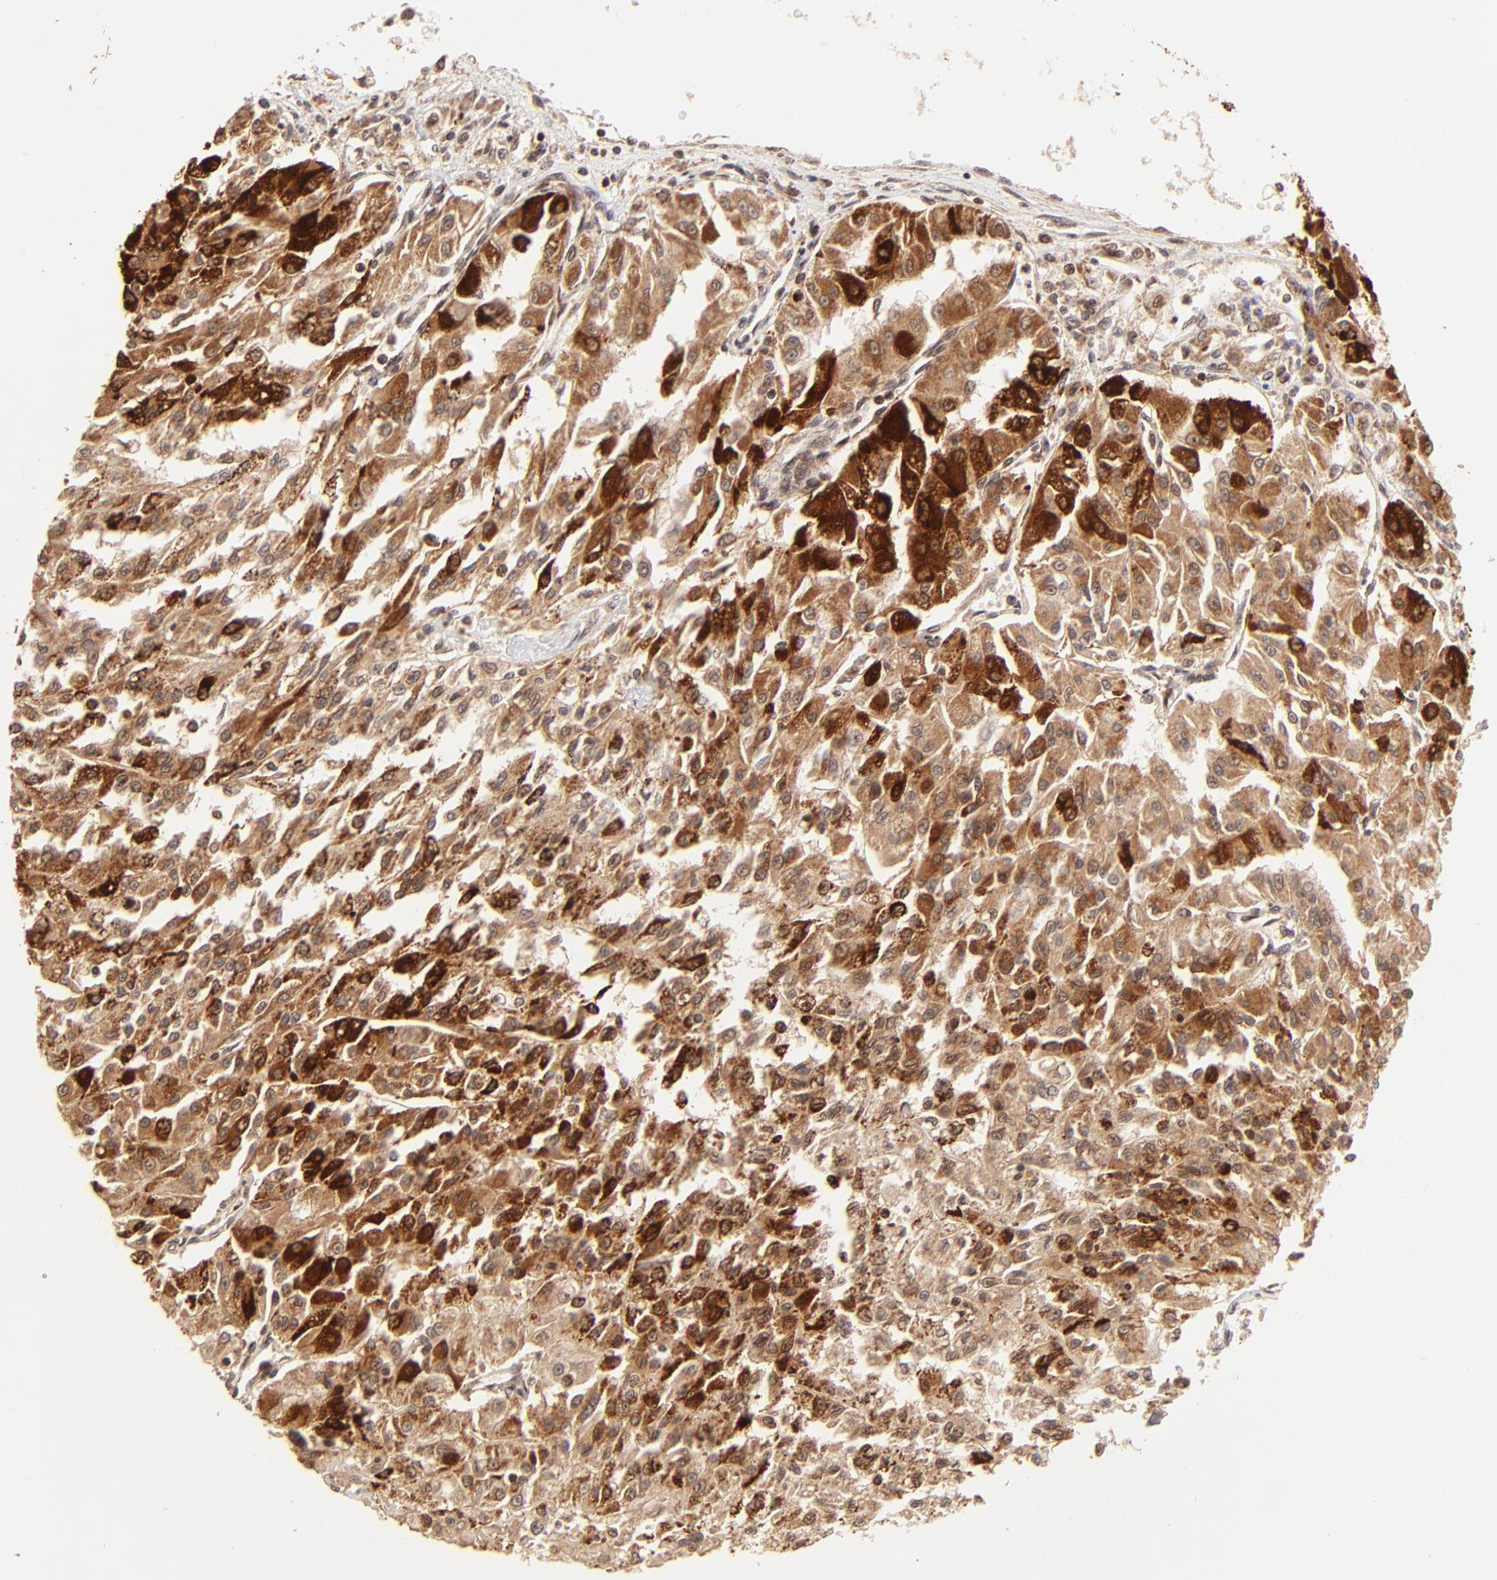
{"staining": {"intensity": "strong", "quantity": ">75%", "location": "cytoplasmic/membranous,nuclear"}, "tissue": "renal cancer", "cell_type": "Tumor cells", "image_type": "cancer", "snomed": [{"axis": "morphology", "description": "Adenocarcinoma, NOS"}, {"axis": "topography", "description": "Kidney"}], "caption": "A photomicrograph showing strong cytoplasmic/membranous and nuclear positivity in about >75% of tumor cells in renal cancer (adenocarcinoma), as visualized by brown immunohistochemical staining.", "gene": "MED15", "patient": {"sex": "male", "age": 78}}